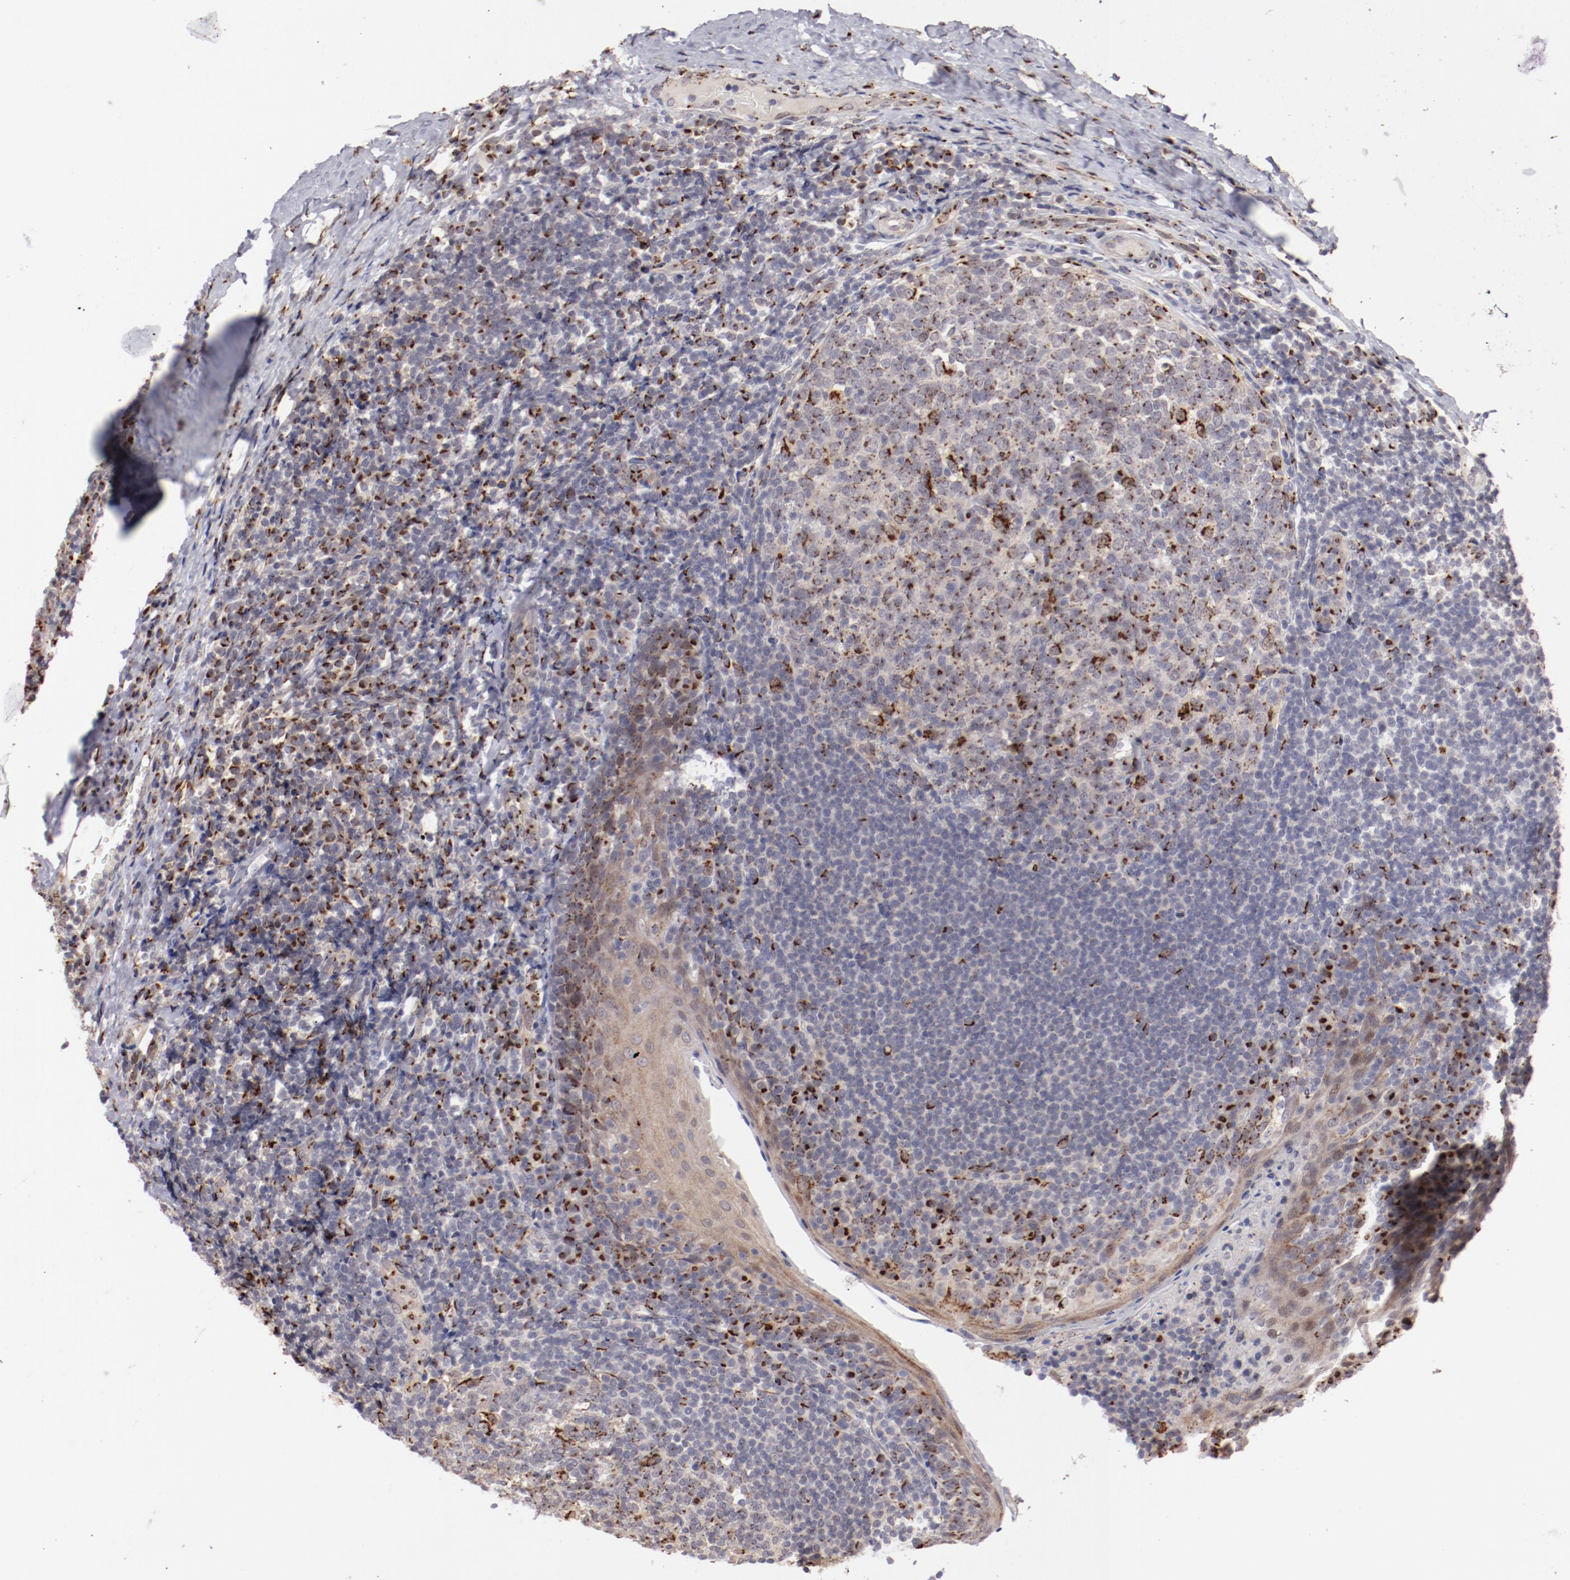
{"staining": {"intensity": "strong", "quantity": ">75%", "location": "cytoplasmic/membranous"}, "tissue": "tonsil", "cell_type": "Germinal center cells", "image_type": "normal", "snomed": [{"axis": "morphology", "description": "Normal tissue, NOS"}, {"axis": "topography", "description": "Tonsil"}], "caption": "This image displays immunohistochemistry (IHC) staining of unremarkable human tonsil, with high strong cytoplasmic/membranous positivity in about >75% of germinal center cells.", "gene": "GOLIM4", "patient": {"sex": "male", "age": 31}}